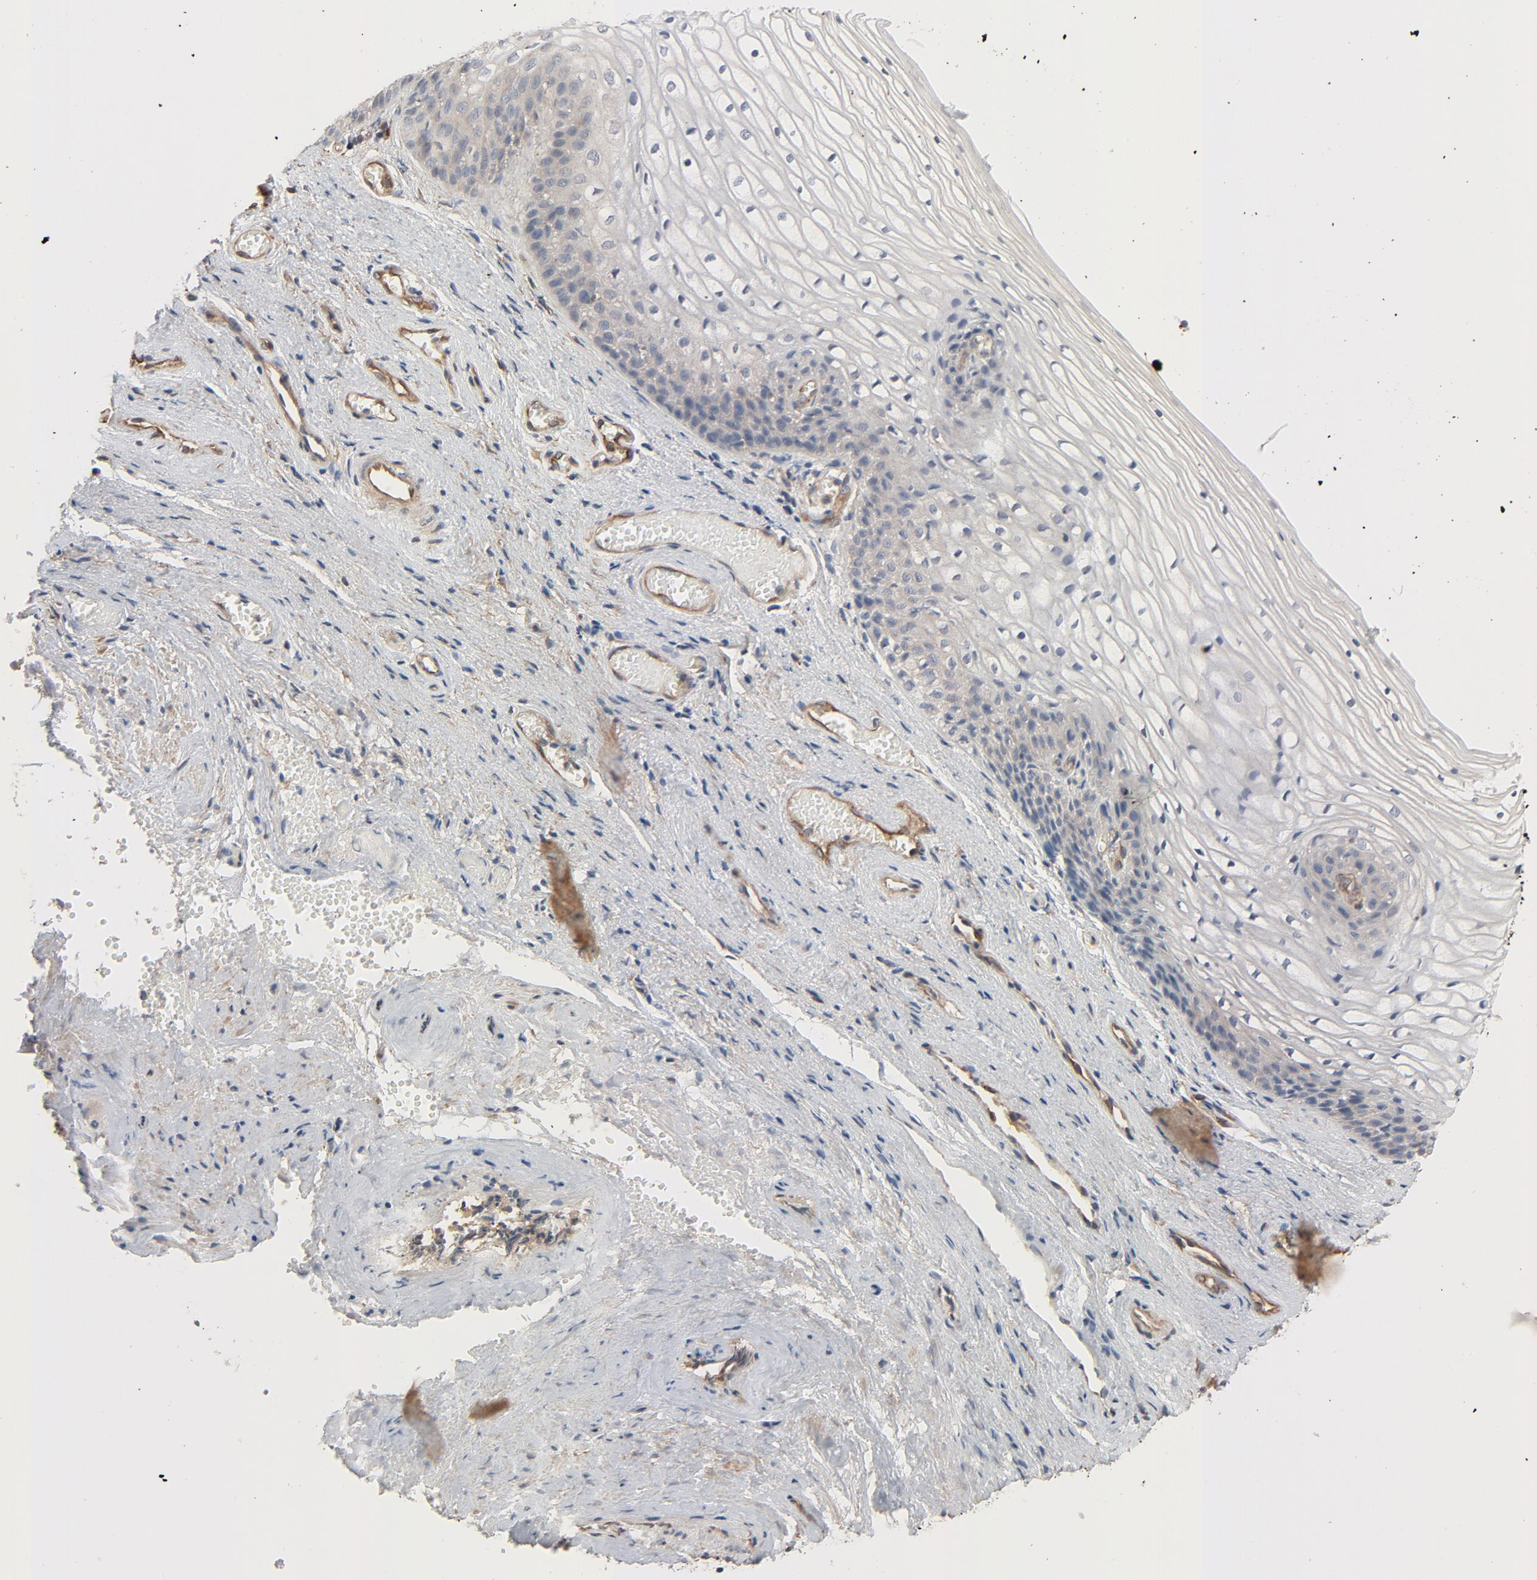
{"staining": {"intensity": "weak", "quantity": "<25%", "location": "cytoplasmic/membranous"}, "tissue": "vagina", "cell_type": "Squamous epithelial cells", "image_type": "normal", "snomed": [{"axis": "morphology", "description": "Normal tissue, NOS"}, {"axis": "topography", "description": "Vagina"}], "caption": "This is an immunohistochemistry photomicrograph of benign vagina. There is no positivity in squamous epithelial cells.", "gene": "TRIOBP", "patient": {"sex": "female", "age": 34}}